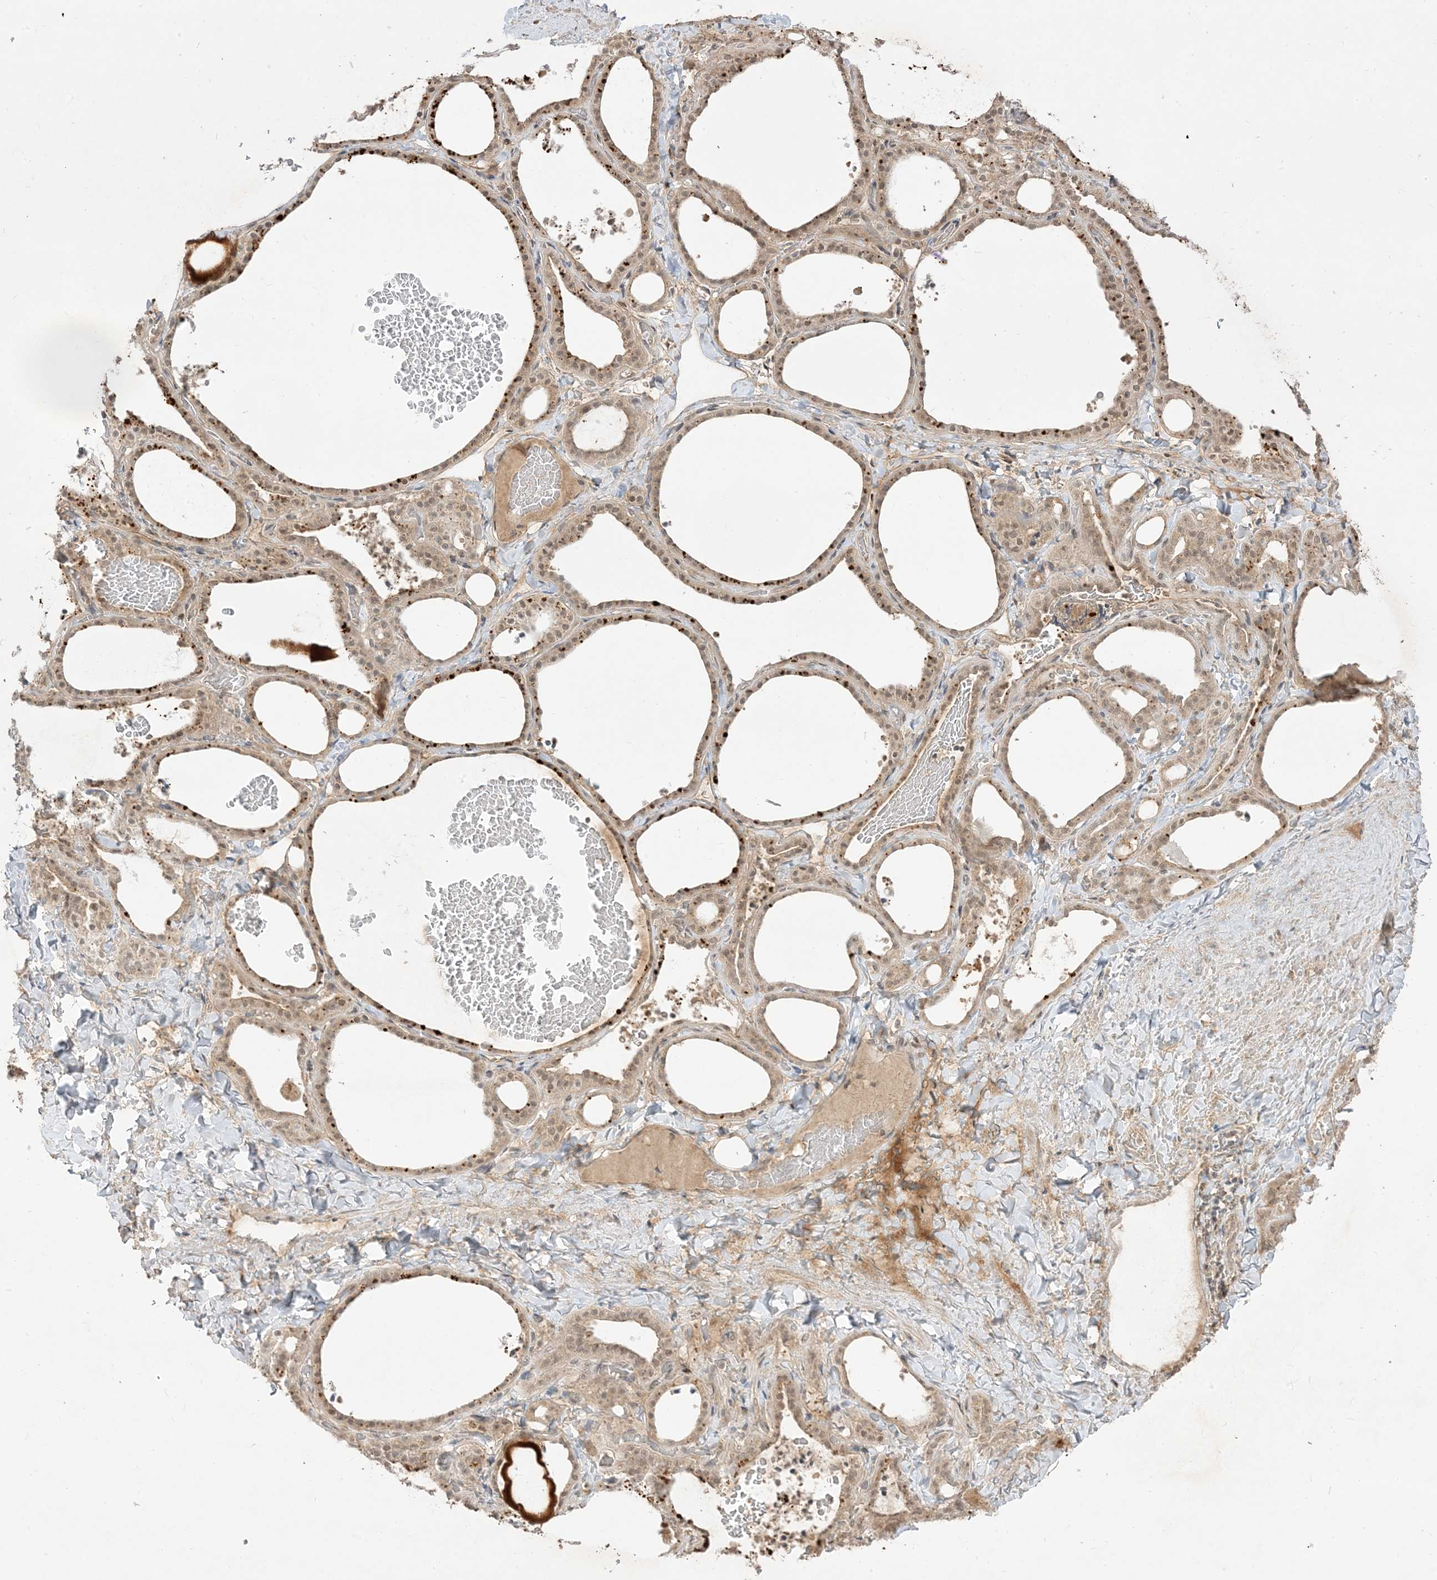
{"staining": {"intensity": "strong", "quantity": "25%-75%", "location": "cytoplasmic/membranous"}, "tissue": "thyroid gland", "cell_type": "Glandular cells", "image_type": "normal", "snomed": [{"axis": "morphology", "description": "Normal tissue, NOS"}, {"axis": "topography", "description": "Thyroid gland"}], "caption": "Thyroid gland stained with IHC shows strong cytoplasmic/membranous expression in about 25%-75% of glandular cells.", "gene": "TBCC", "patient": {"sex": "female", "age": 22}}